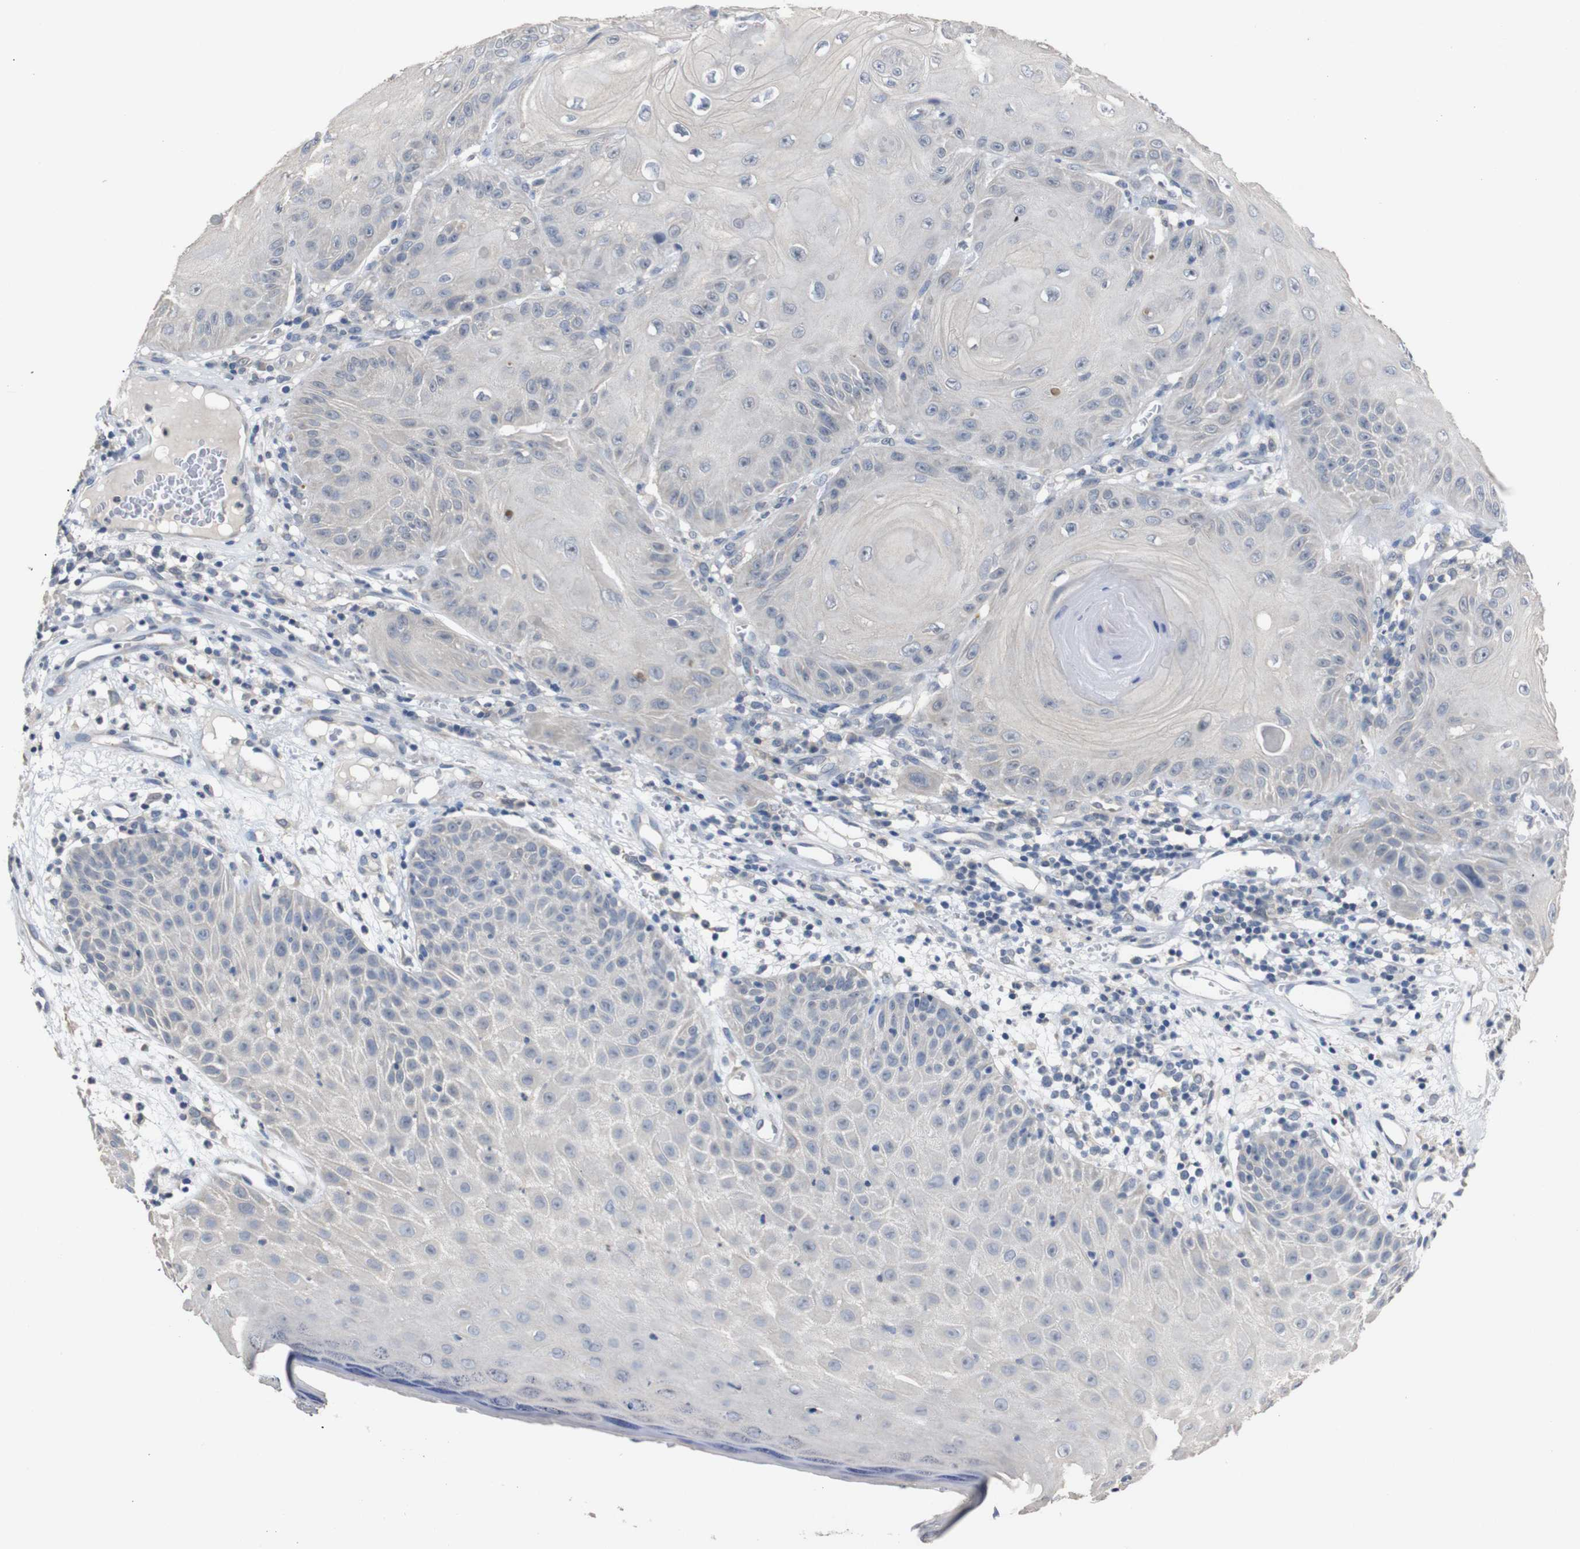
{"staining": {"intensity": "negative", "quantity": "none", "location": "none"}, "tissue": "skin cancer", "cell_type": "Tumor cells", "image_type": "cancer", "snomed": [{"axis": "morphology", "description": "Squamous cell carcinoma, NOS"}, {"axis": "topography", "description": "Skin"}], "caption": "Immunohistochemical staining of skin cancer demonstrates no significant positivity in tumor cells. (Stains: DAB IHC with hematoxylin counter stain, Microscopy: brightfield microscopy at high magnification).", "gene": "HNF1A", "patient": {"sex": "female", "age": 78}}